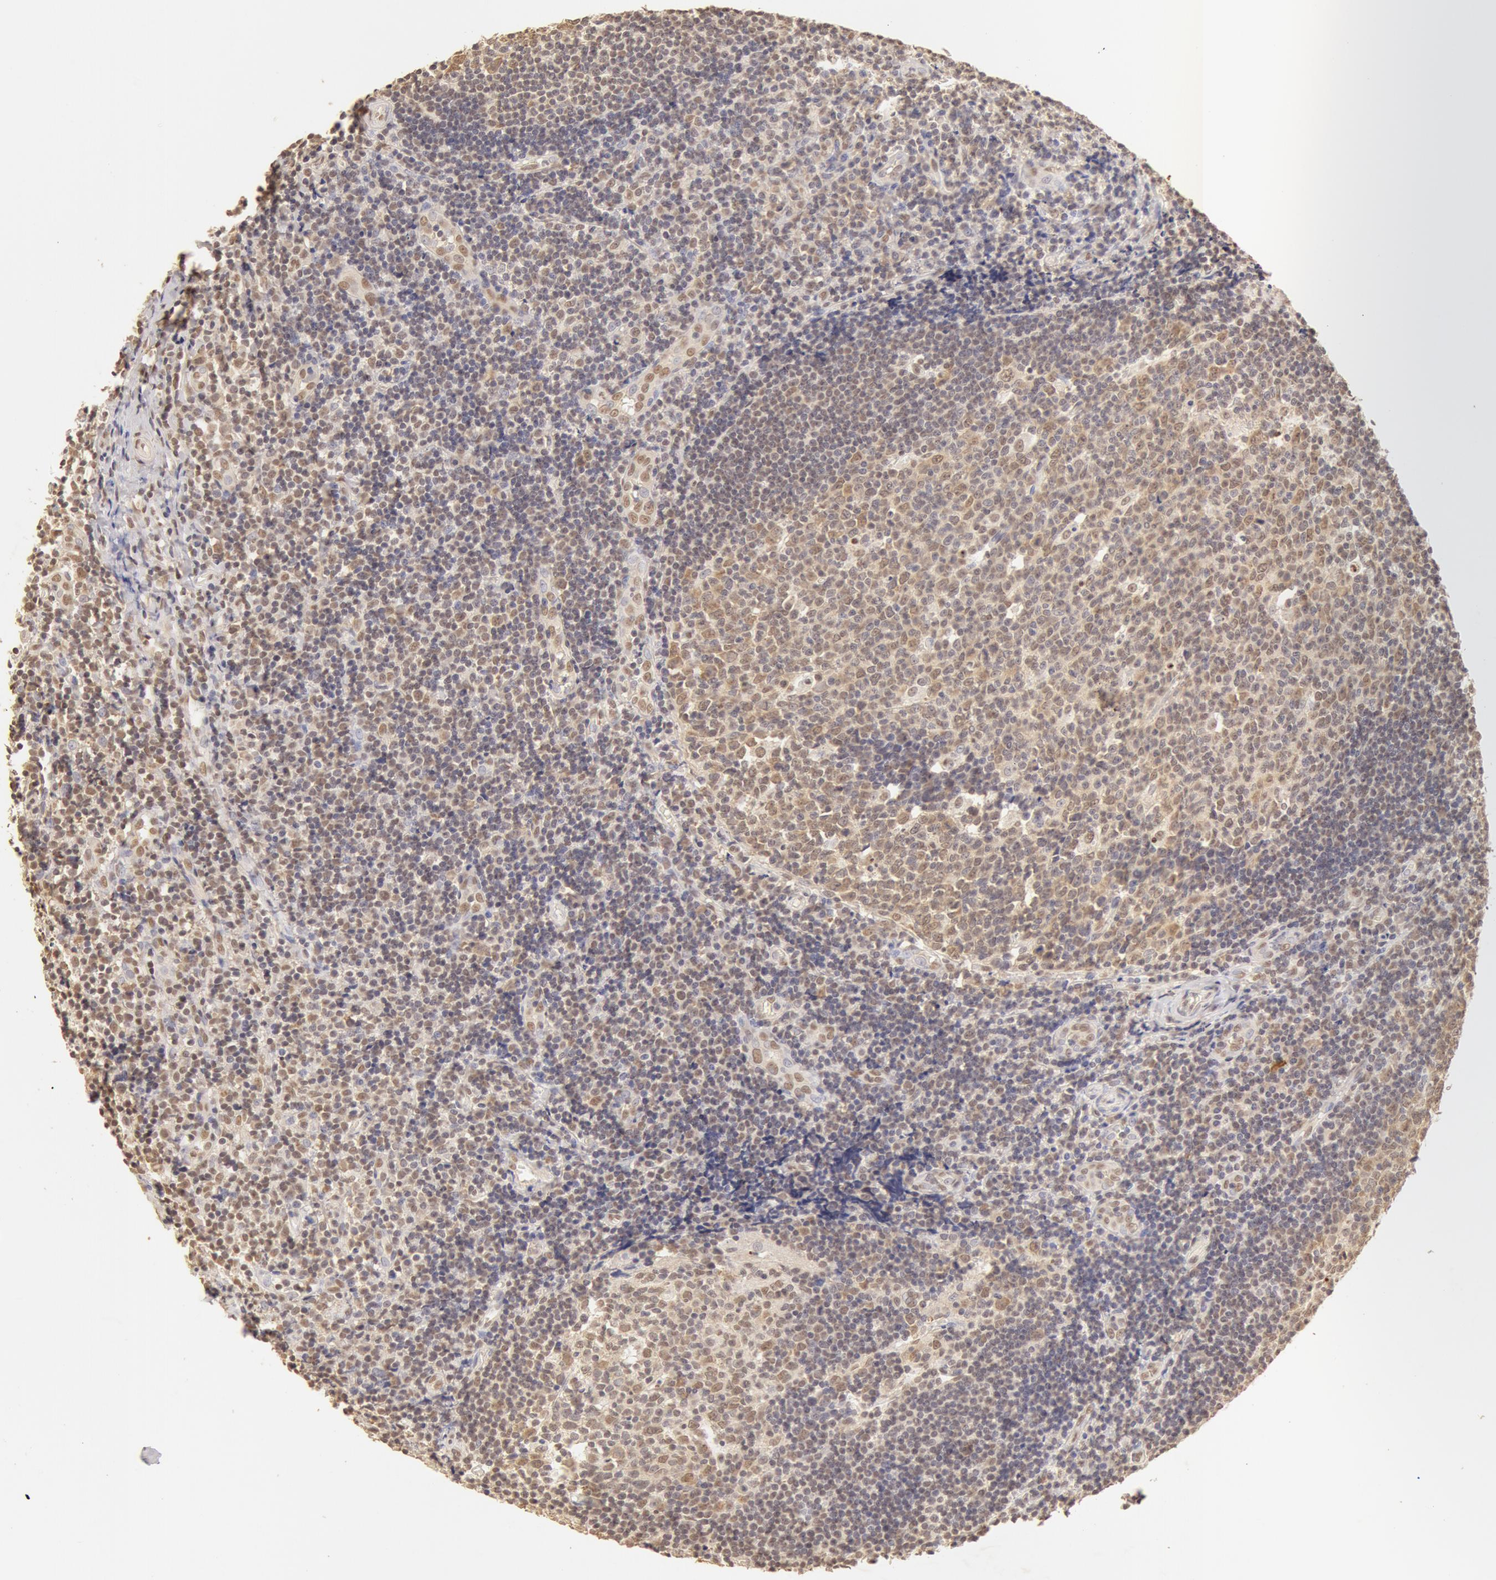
{"staining": {"intensity": "weak", "quantity": ">75%", "location": "cytoplasmic/membranous,nuclear"}, "tissue": "tonsil", "cell_type": "Germinal center cells", "image_type": "normal", "snomed": [{"axis": "morphology", "description": "Normal tissue, NOS"}, {"axis": "topography", "description": "Tonsil"}], "caption": "The histopathology image shows staining of normal tonsil, revealing weak cytoplasmic/membranous,nuclear protein expression (brown color) within germinal center cells.", "gene": "SNRNP70", "patient": {"sex": "female", "age": 41}}